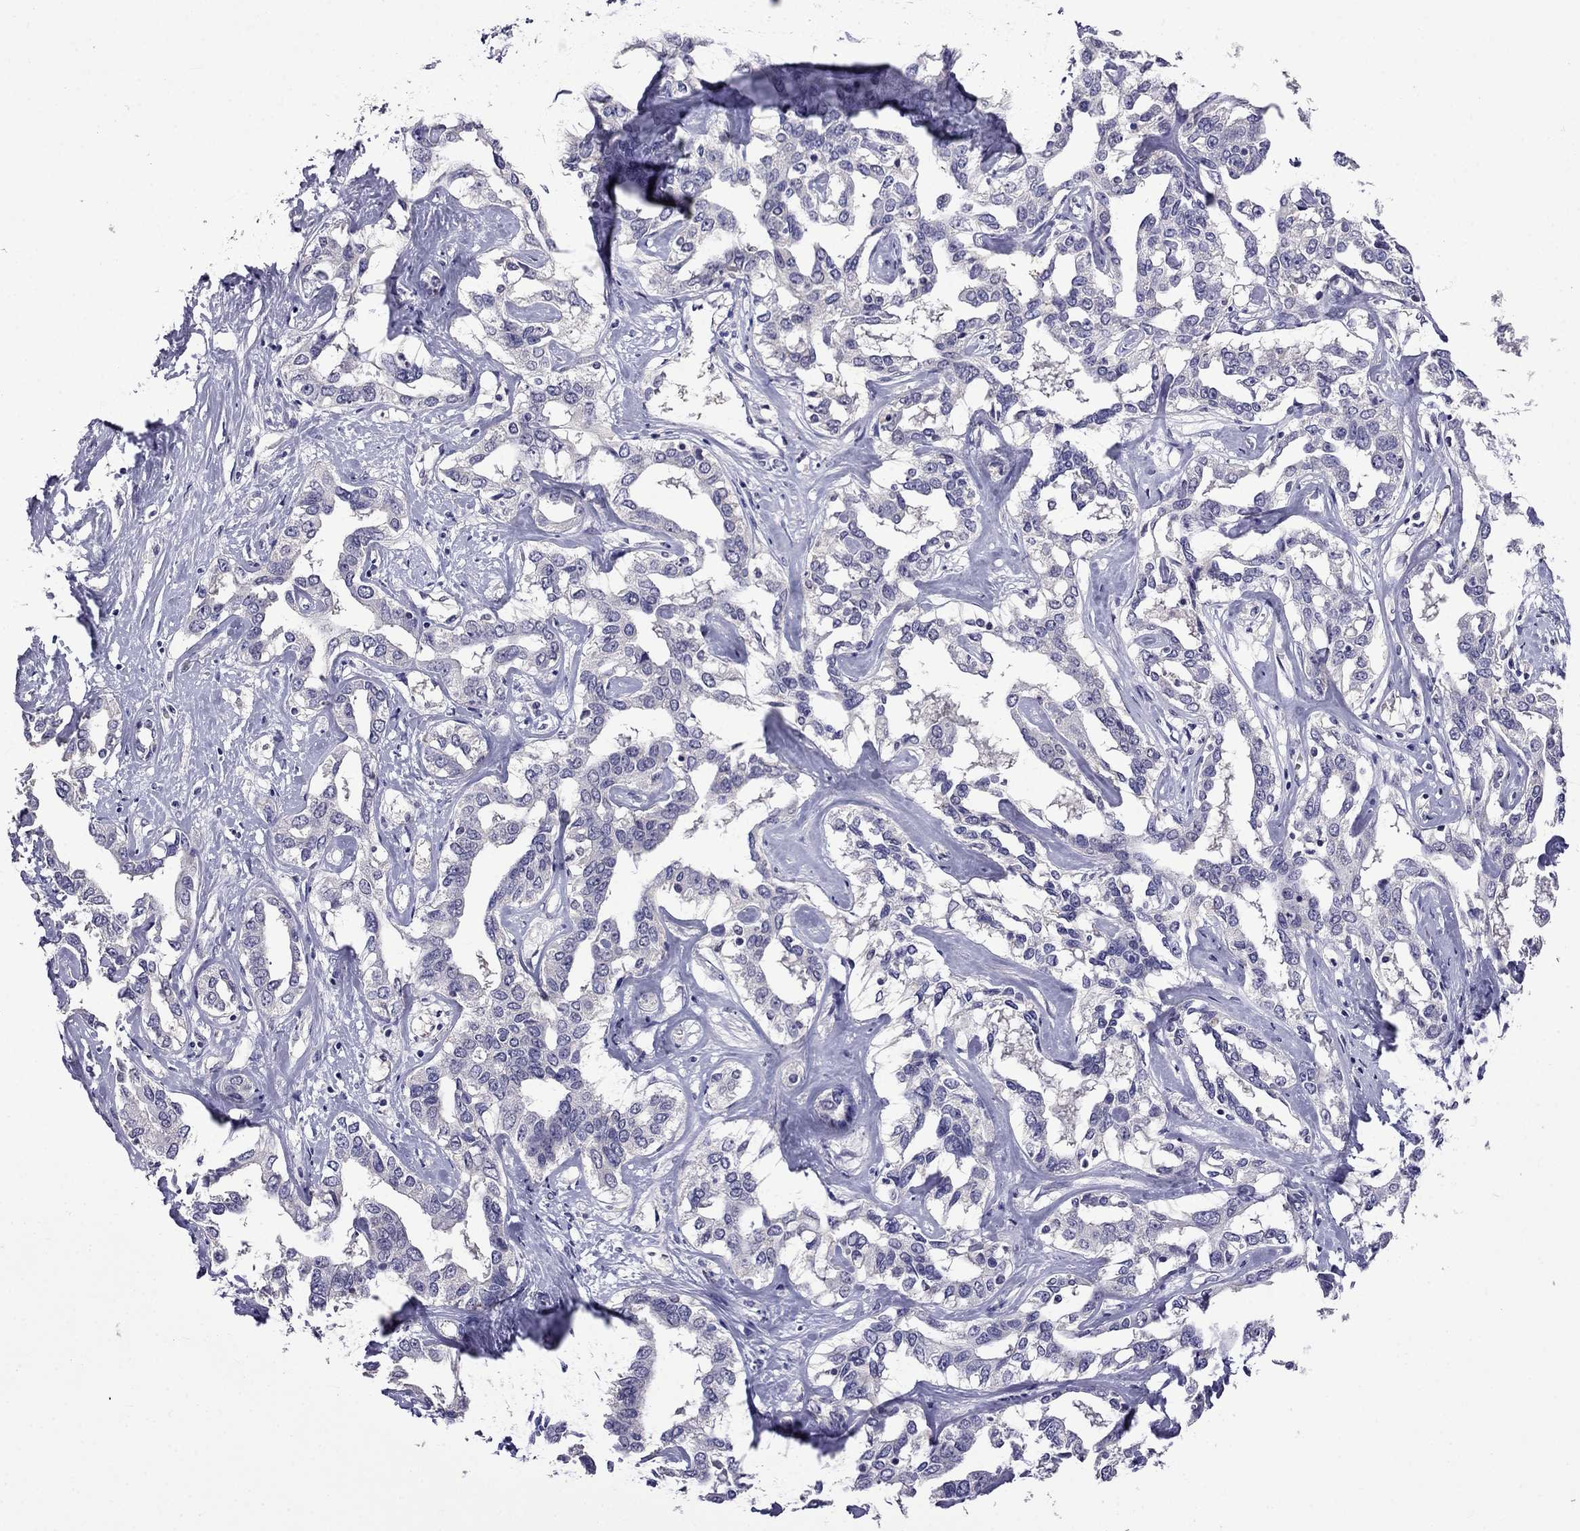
{"staining": {"intensity": "negative", "quantity": "none", "location": "none"}, "tissue": "liver cancer", "cell_type": "Tumor cells", "image_type": "cancer", "snomed": [{"axis": "morphology", "description": "Cholangiocarcinoma"}, {"axis": "topography", "description": "Liver"}], "caption": "DAB (3,3'-diaminobenzidine) immunohistochemical staining of cholangiocarcinoma (liver) exhibits no significant positivity in tumor cells.", "gene": "AQP9", "patient": {"sex": "male", "age": 59}}